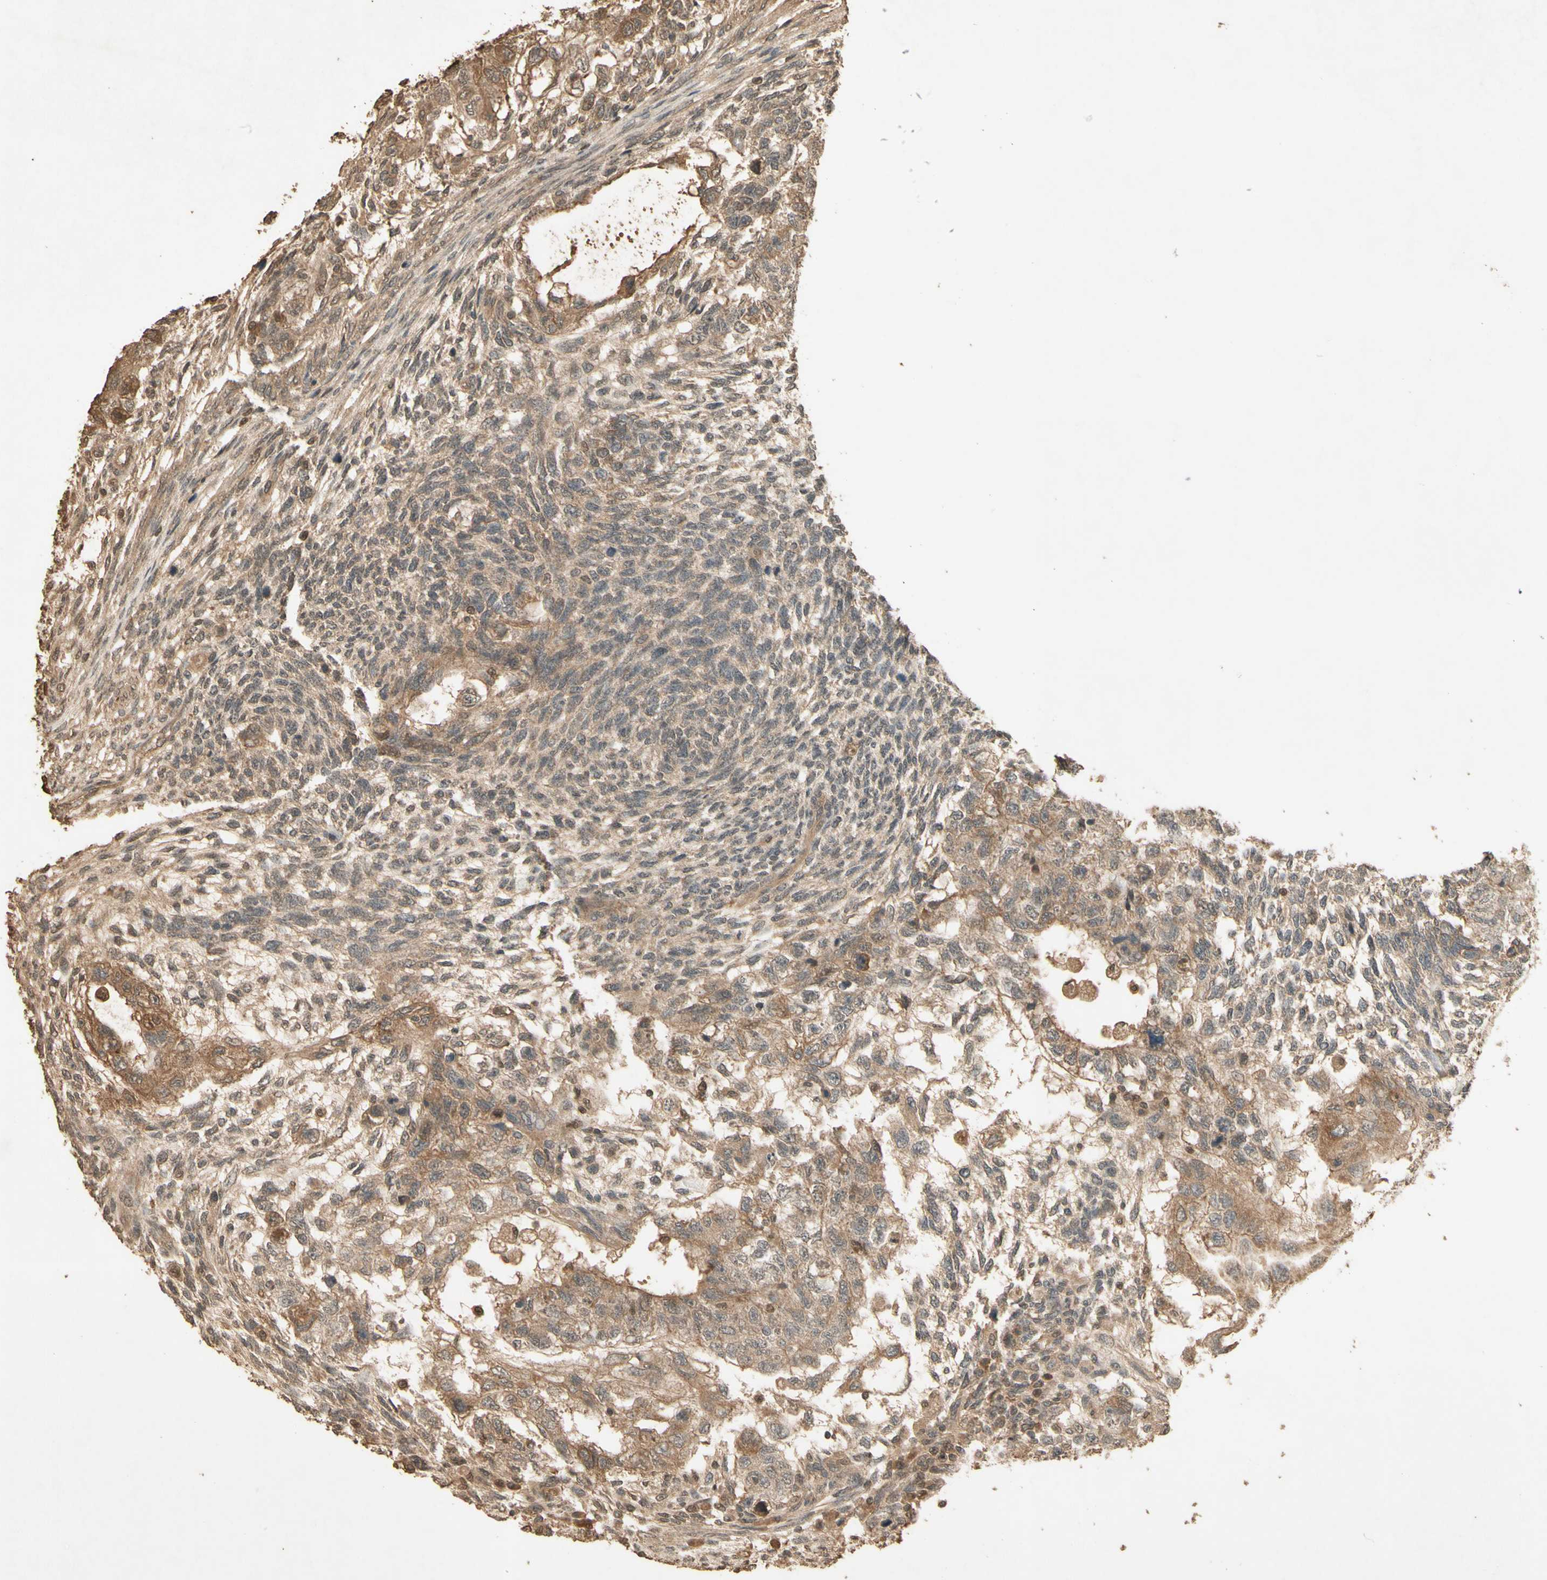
{"staining": {"intensity": "moderate", "quantity": ">75%", "location": "cytoplasmic/membranous"}, "tissue": "testis cancer", "cell_type": "Tumor cells", "image_type": "cancer", "snomed": [{"axis": "morphology", "description": "Normal tissue, NOS"}, {"axis": "morphology", "description": "Carcinoma, Embryonal, NOS"}, {"axis": "topography", "description": "Testis"}], "caption": "This is a photomicrograph of IHC staining of testis cancer (embryonal carcinoma), which shows moderate positivity in the cytoplasmic/membranous of tumor cells.", "gene": "SMAD9", "patient": {"sex": "male", "age": 36}}